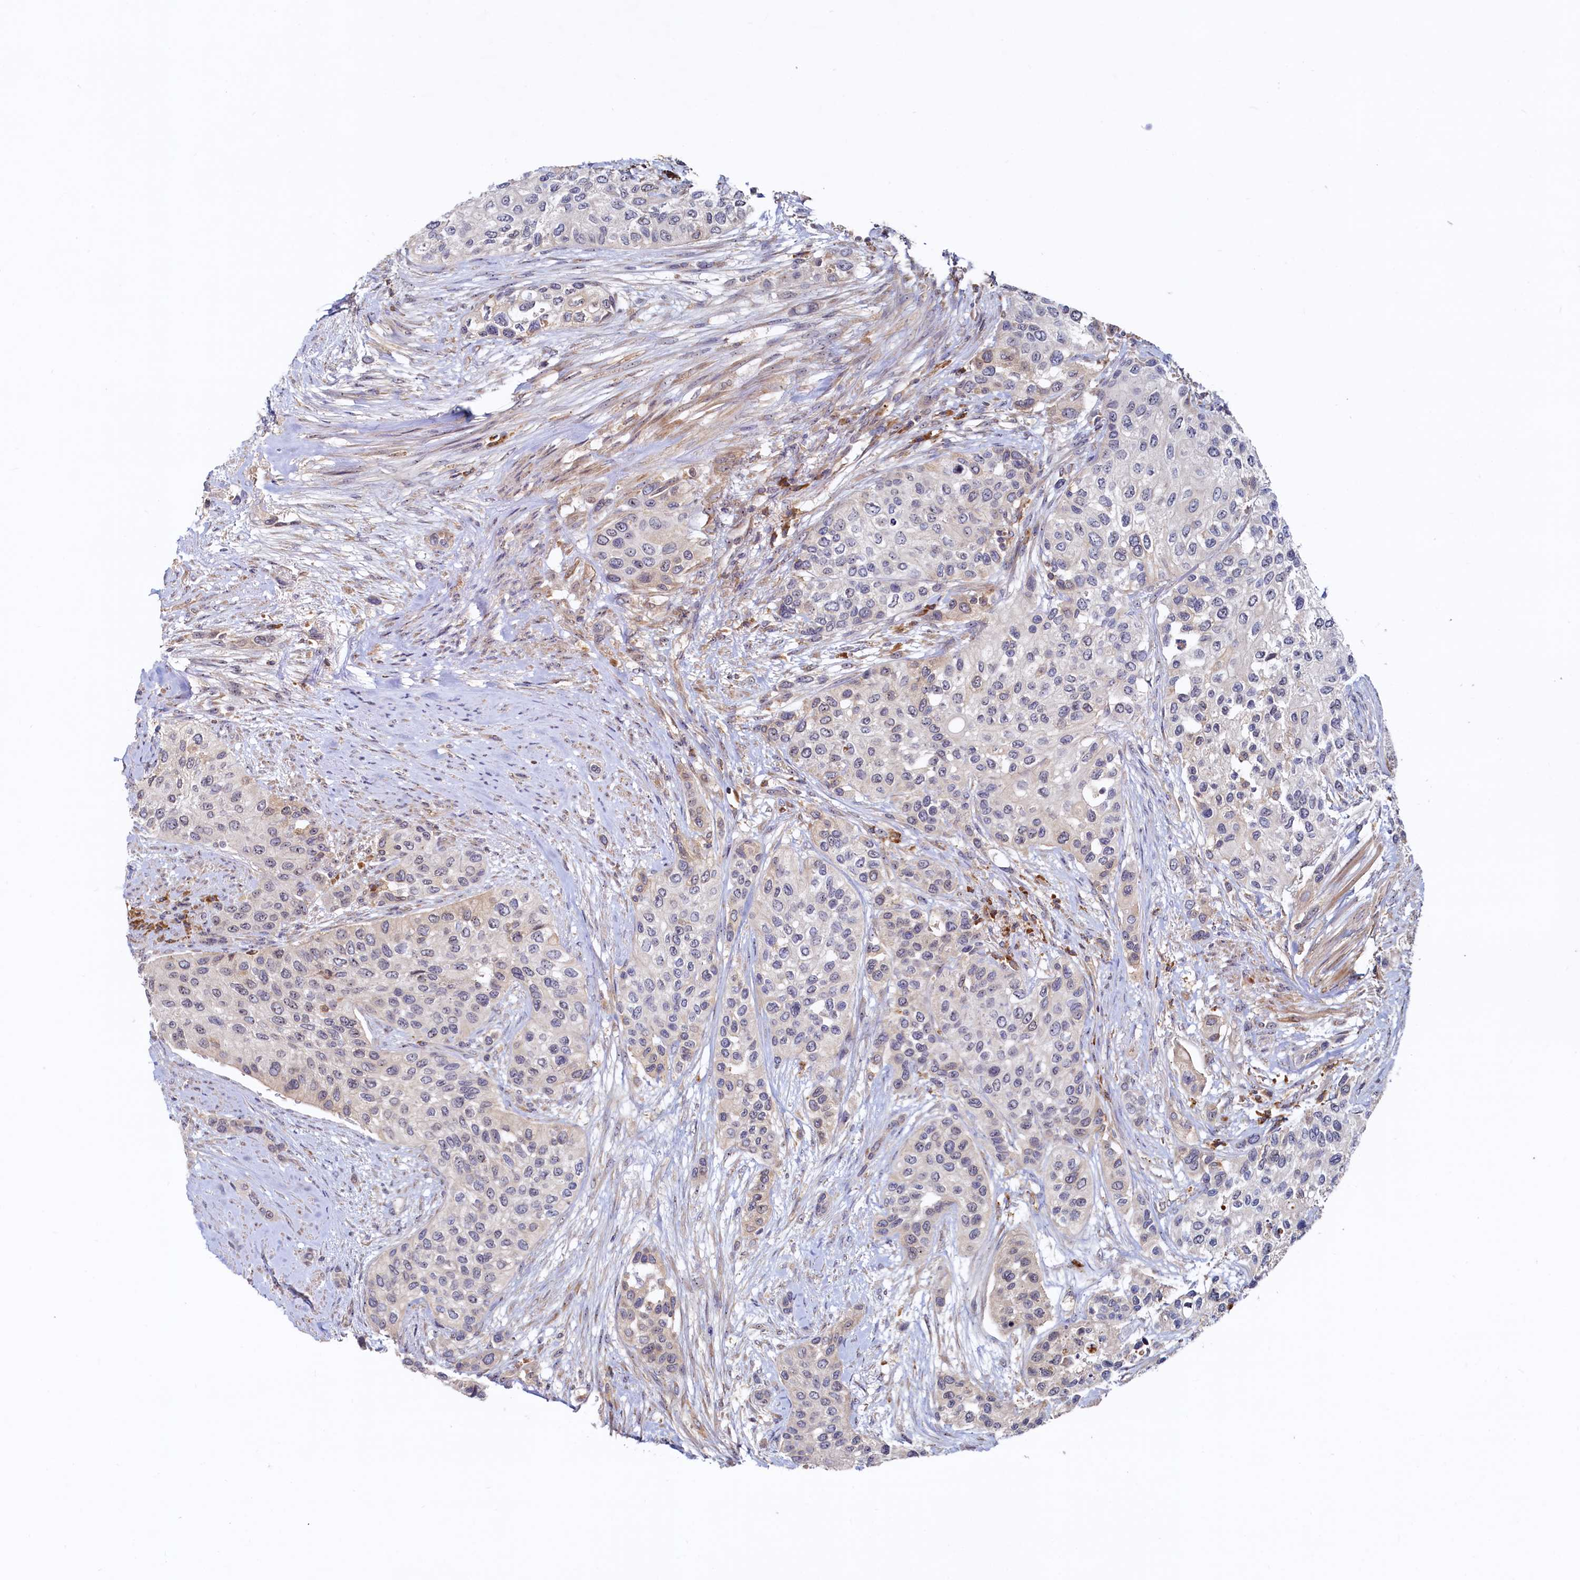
{"staining": {"intensity": "negative", "quantity": "none", "location": "none"}, "tissue": "urothelial cancer", "cell_type": "Tumor cells", "image_type": "cancer", "snomed": [{"axis": "morphology", "description": "Normal tissue, NOS"}, {"axis": "morphology", "description": "Urothelial carcinoma, High grade"}, {"axis": "topography", "description": "Vascular tissue"}, {"axis": "topography", "description": "Urinary bladder"}], "caption": "The image demonstrates no staining of tumor cells in urothelial carcinoma (high-grade).", "gene": "RGS7BP", "patient": {"sex": "female", "age": 56}}